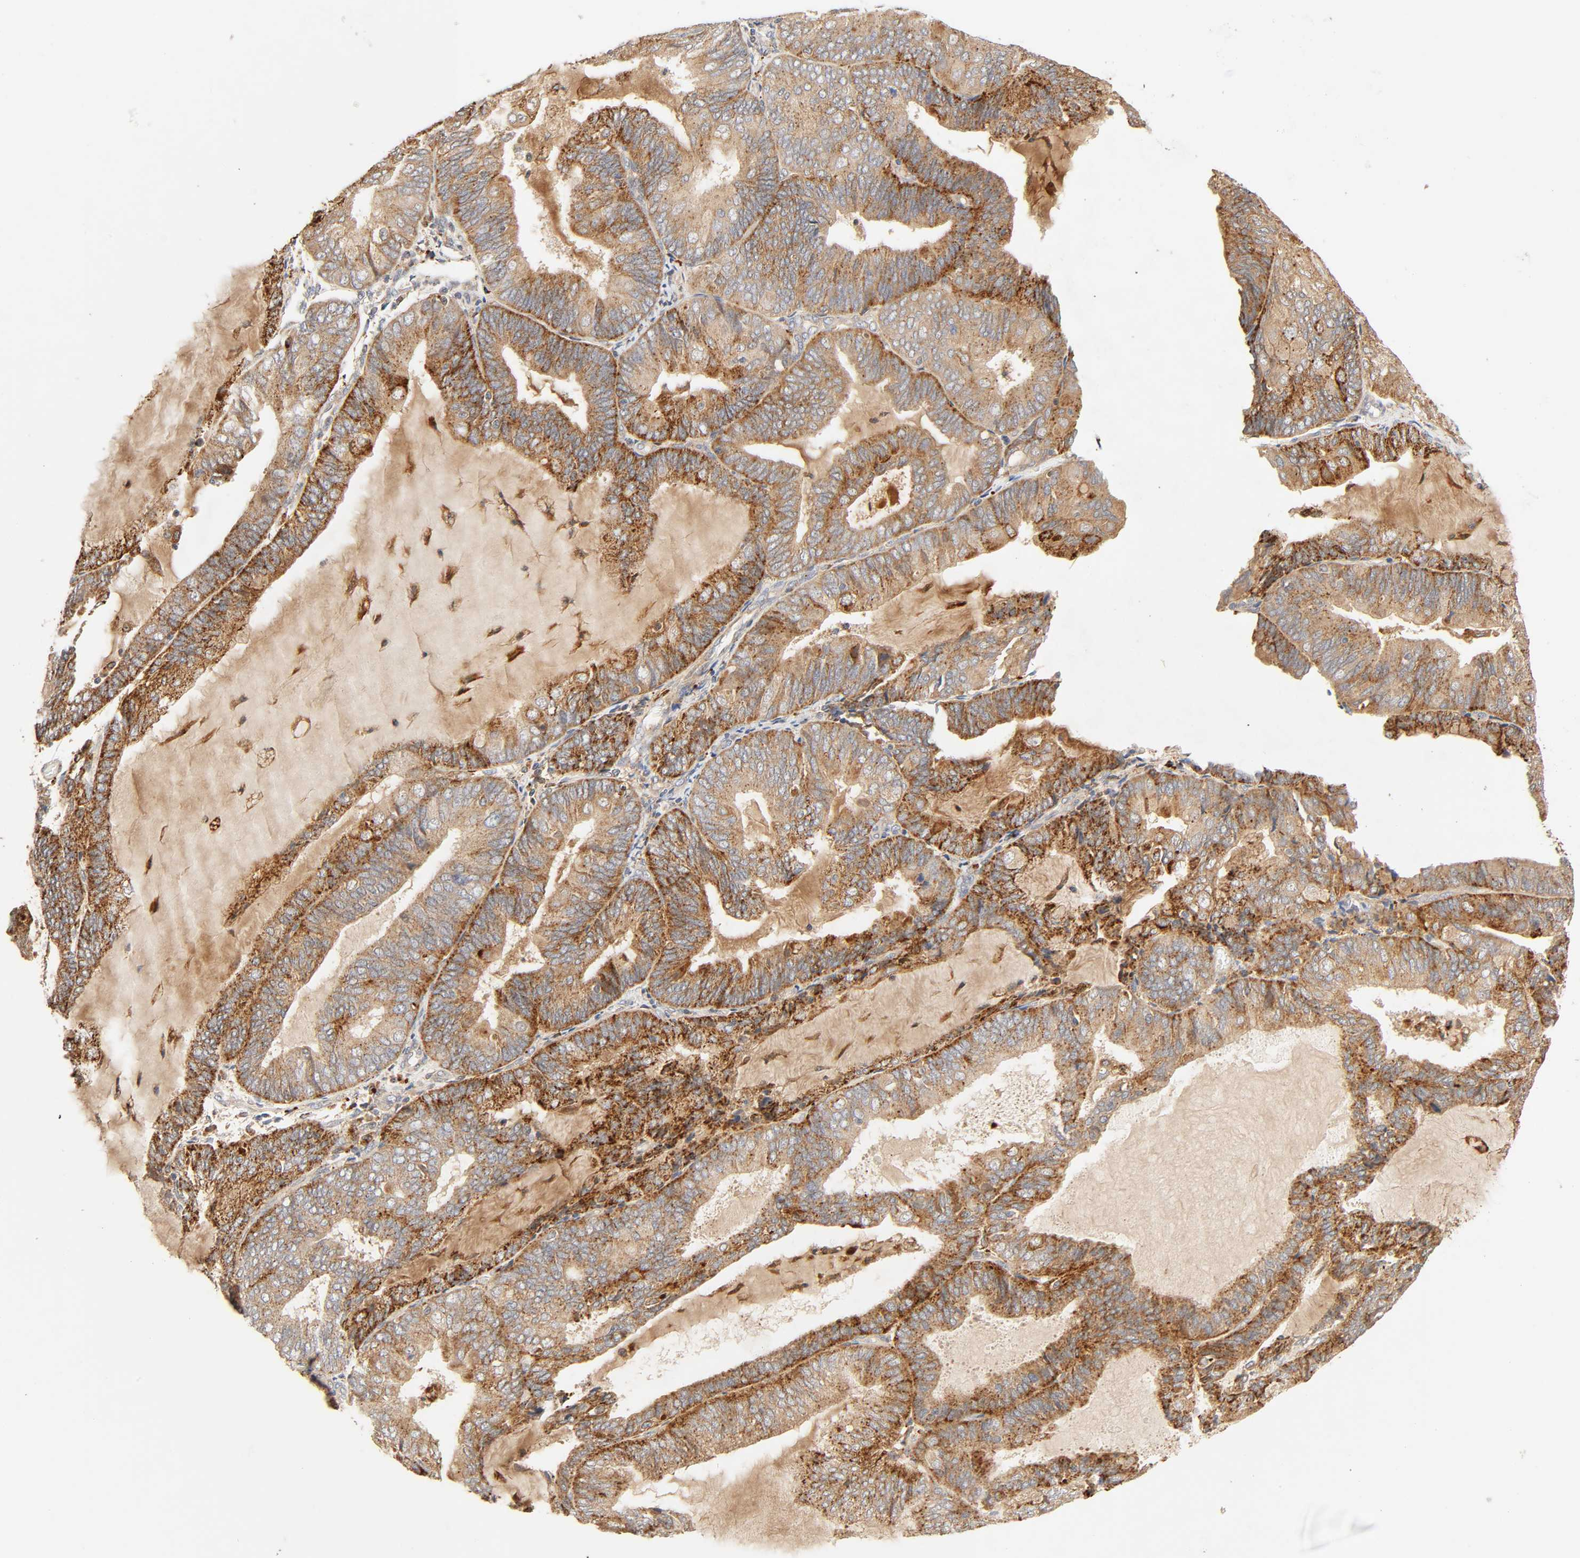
{"staining": {"intensity": "strong", "quantity": ">75%", "location": "cytoplasmic/membranous"}, "tissue": "endometrial cancer", "cell_type": "Tumor cells", "image_type": "cancer", "snomed": [{"axis": "morphology", "description": "Adenocarcinoma, NOS"}, {"axis": "topography", "description": "Endometrium"}], "caption": "The photomicrograph shows staining of adenocarcinoma (endometrial), revealing strong cytoplasmic/membranous protein staining (brown color) within tumor cells.", "gene": "MAPK6", "patient": {"sex": "female", "age": 81}}